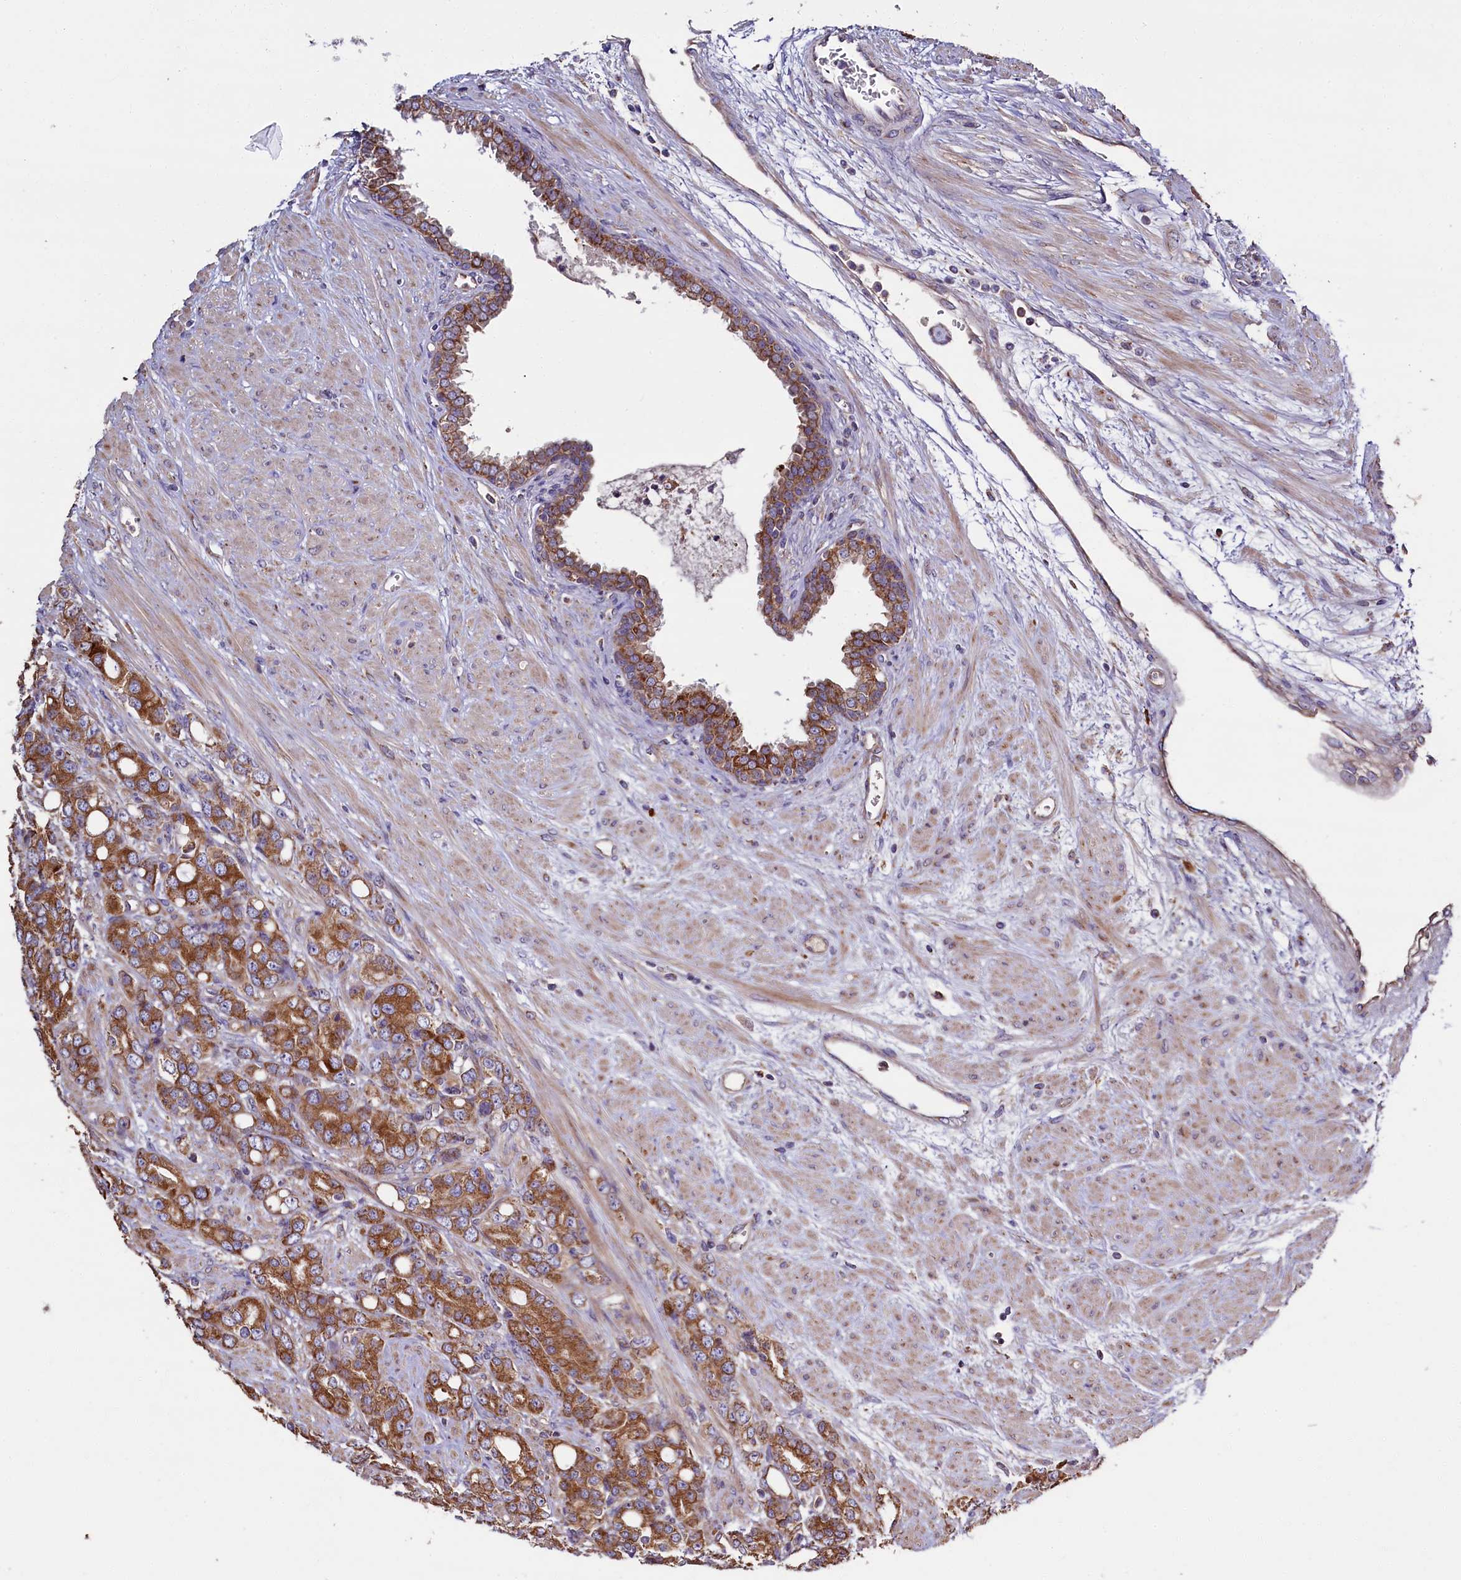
{"staining": {"intensity": "moderate", "quantity": ">75%", "location": "cytoplasmic/membranous"}, "tissue": "prostate cancer", "cell_type": "Tumor cells", "image_type": "cancer", "snomed": [{"axis": "morphology", "description": "Adenocarcinoma, High grade"}, {"axis": "topography", "description": "Prostate"}], "caption": "Moderate cytoplasmic/membranous positivity for a protein is seen in approximately >75% of tumor cells of adenocarcinoma (high-grade) (prostate) using immunohistochemistry.", "gene": "ZSWIM1", "patient": {"sex": "male", "age": 62}}